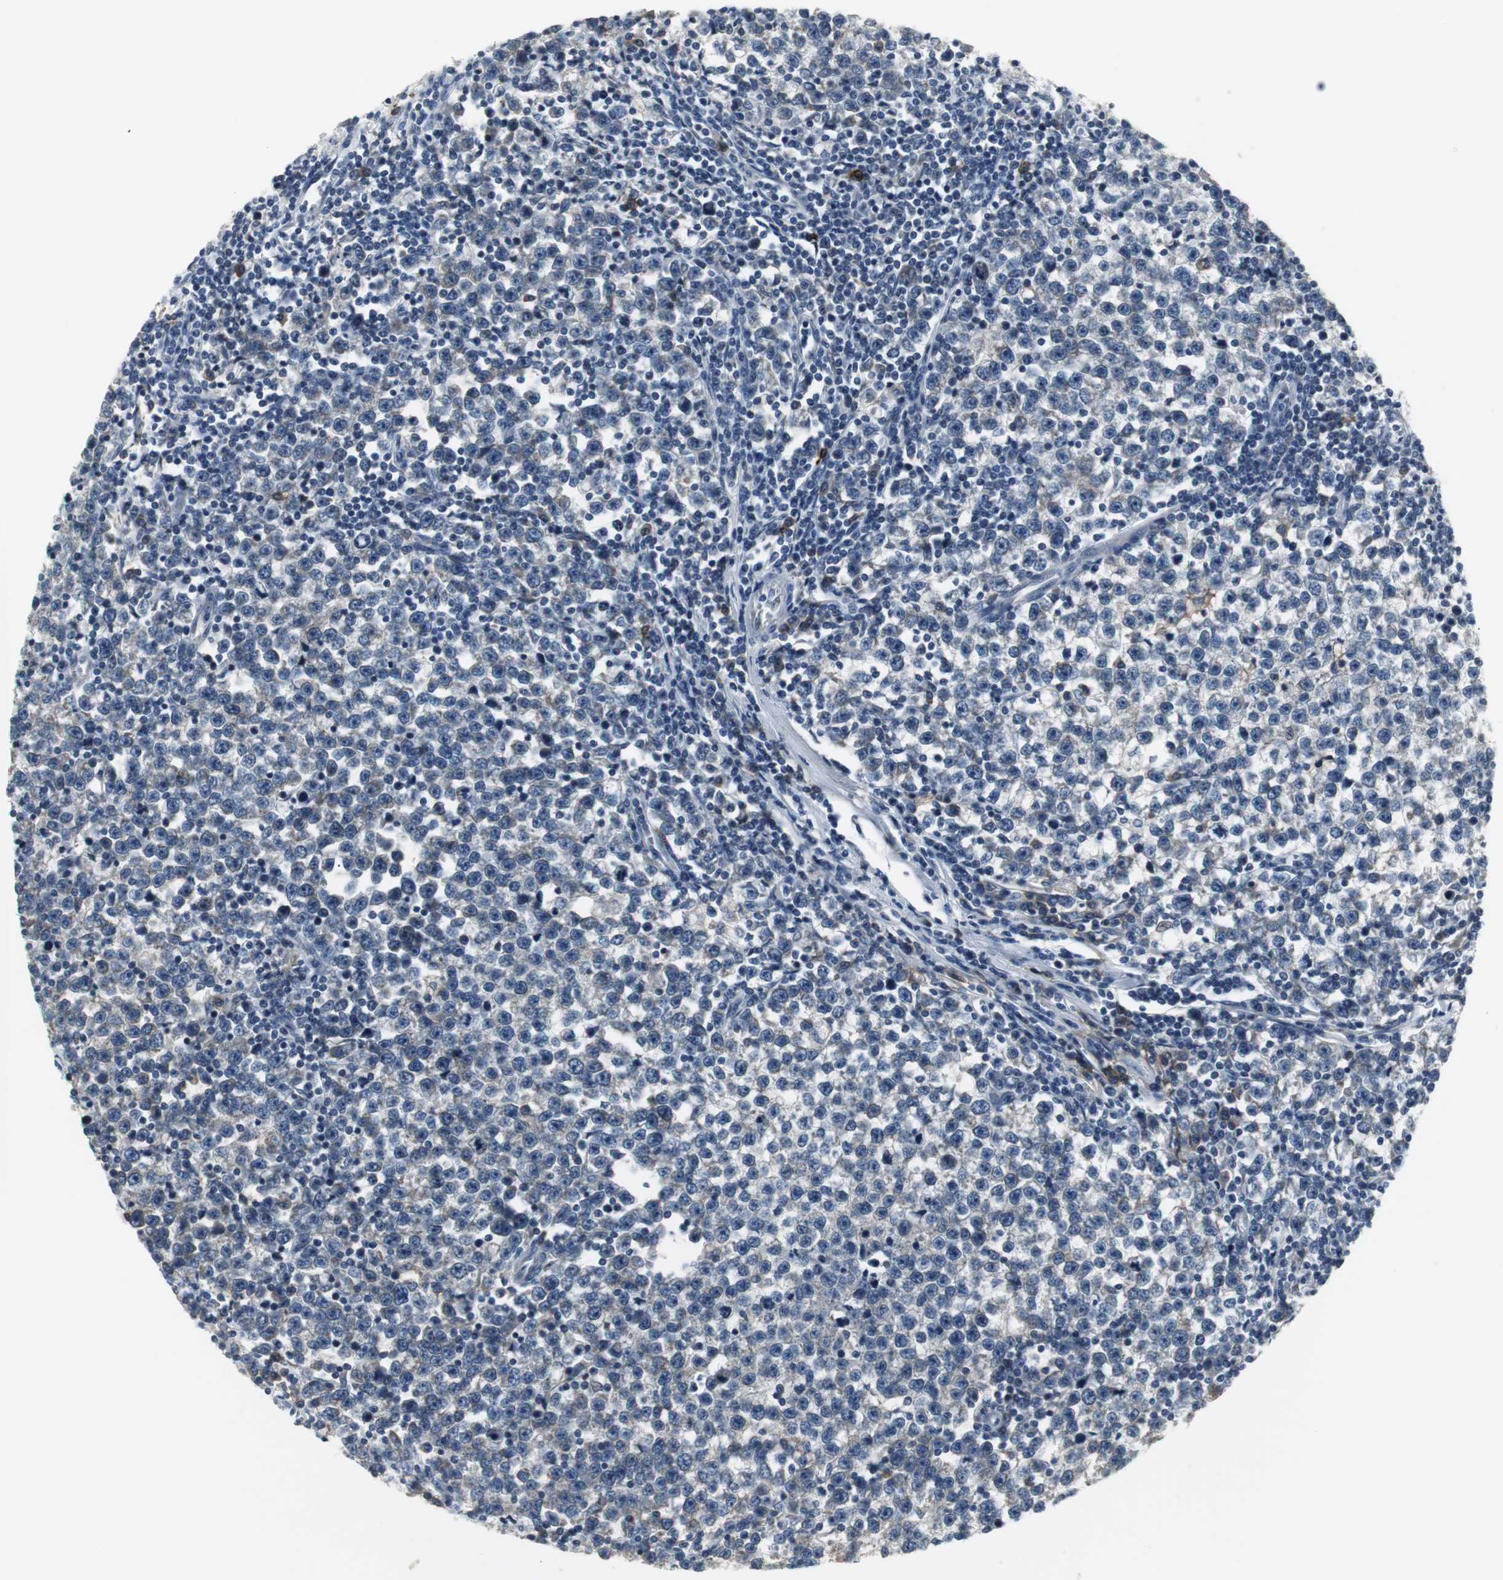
{"staining": {"intensity": "negative", "quantity": "none", "location": "none"}, "tissue": "testis cancer", "cell_type": "Tumor cells", "image_type": "cancer", "snomed": [{"axis": "morphology", "description": "Seminoma, NOS"}, {"axis": "topography", "description": "Testis"}], "caption": "High magnification brightfield microscopy of seminoma (testis) stained with DAB (brown) and counterstained with hematoxylin (blue): tumor cells show no significant staining.", "gene": "SLC2A5", "patient": {"sex": "male", "age": 43}}